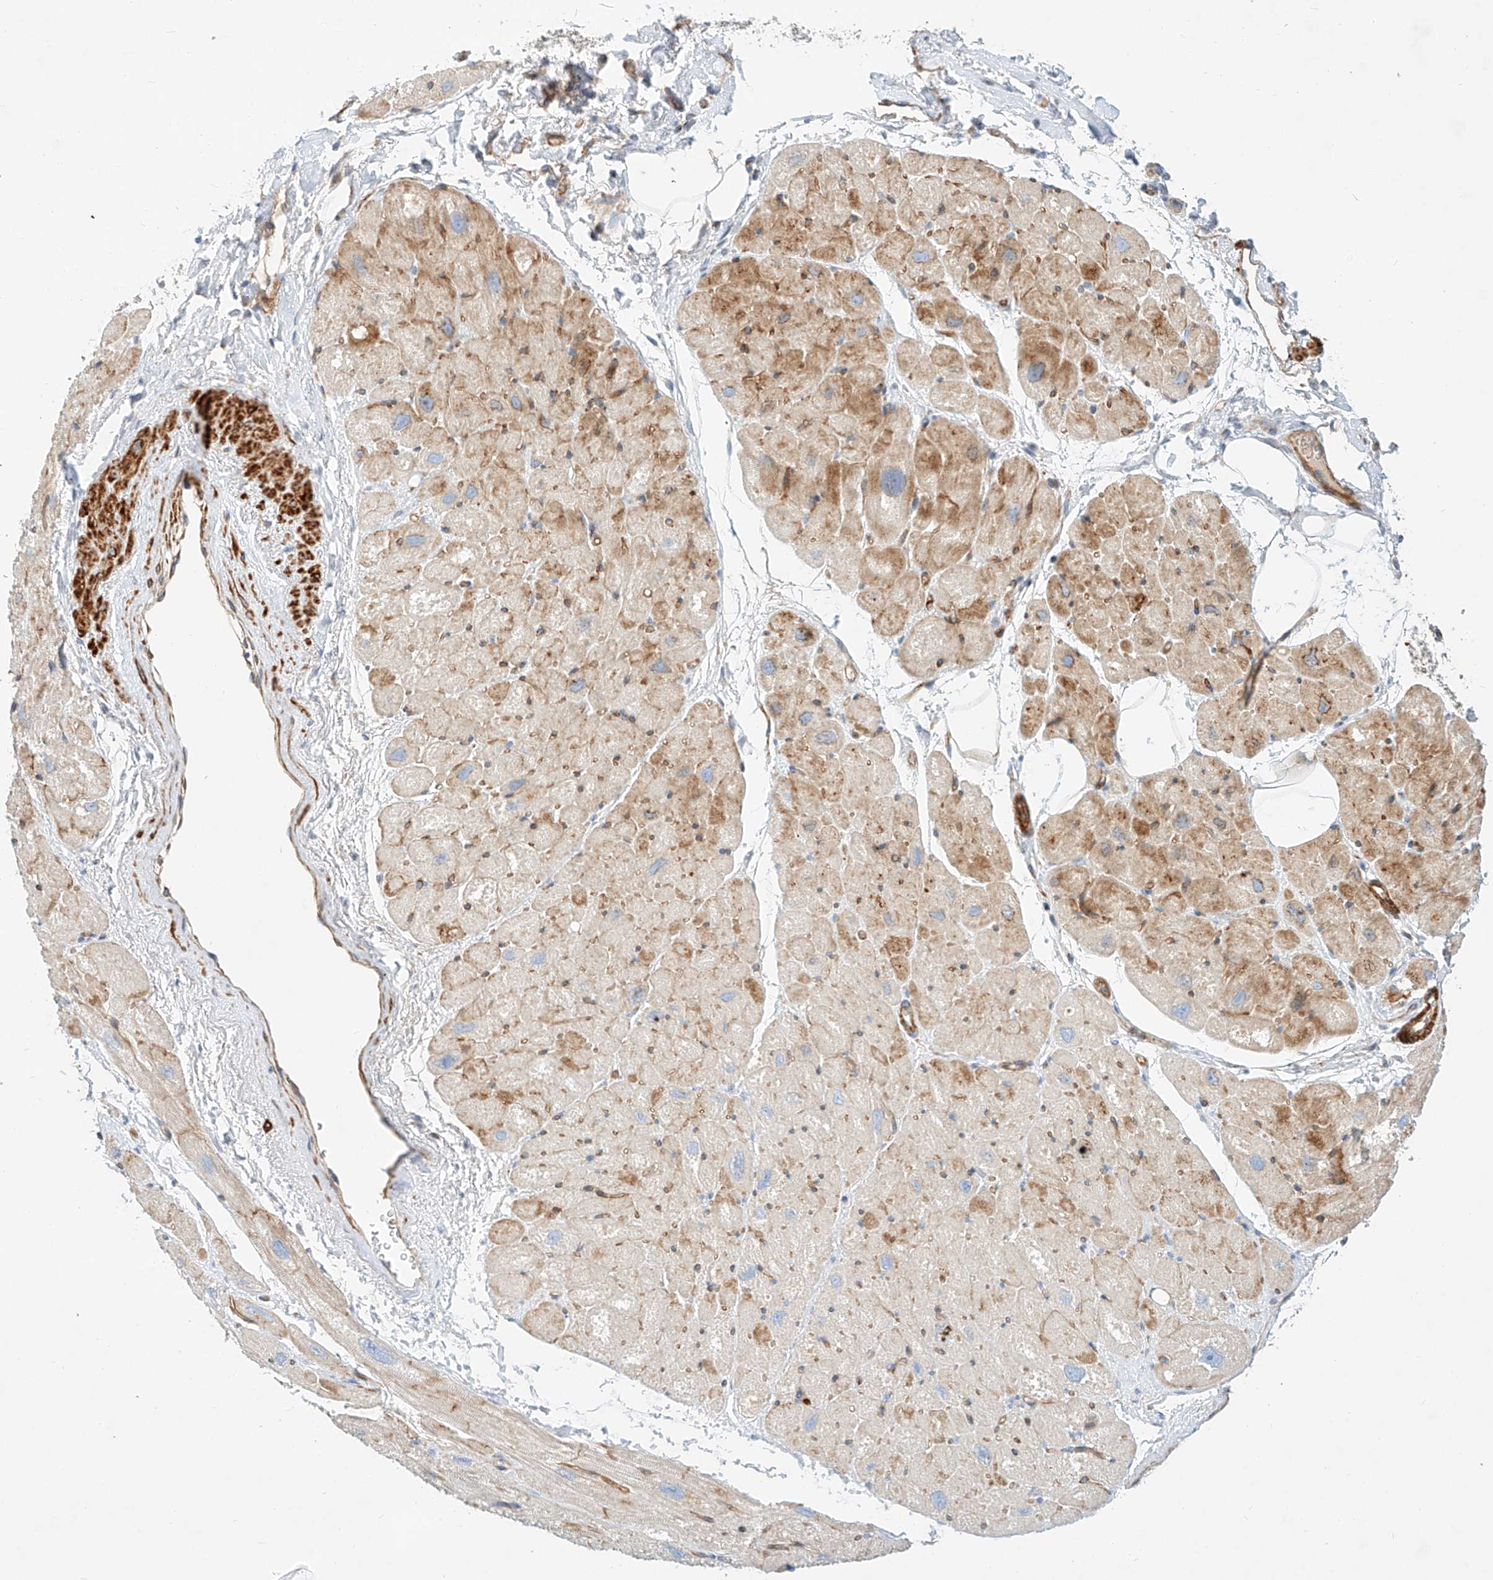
{"staining": {"intensity": "moderate", "quantity": "25%-75%", "location": "cytoplasmic/membranous"}, "tissue": "heart muscle", "cell_type": "Cardiomyocytes", "image_type": "normal", "snomed": [{"axis": "morphology", "description": "Normal tissue, NOS"}, {"axis": "topography", "description": "Heart"}], "caption": "Immunohistochemistry (IHC) image of normal human heart muscle stained for a protein (brown), which displays medium levels of moderate cytoplasmic/membranous expression in approximately 25%-75% of cardiomyocytes.", "gene": "KCNH5", "patient": {"sex": "male", "age": 50}}